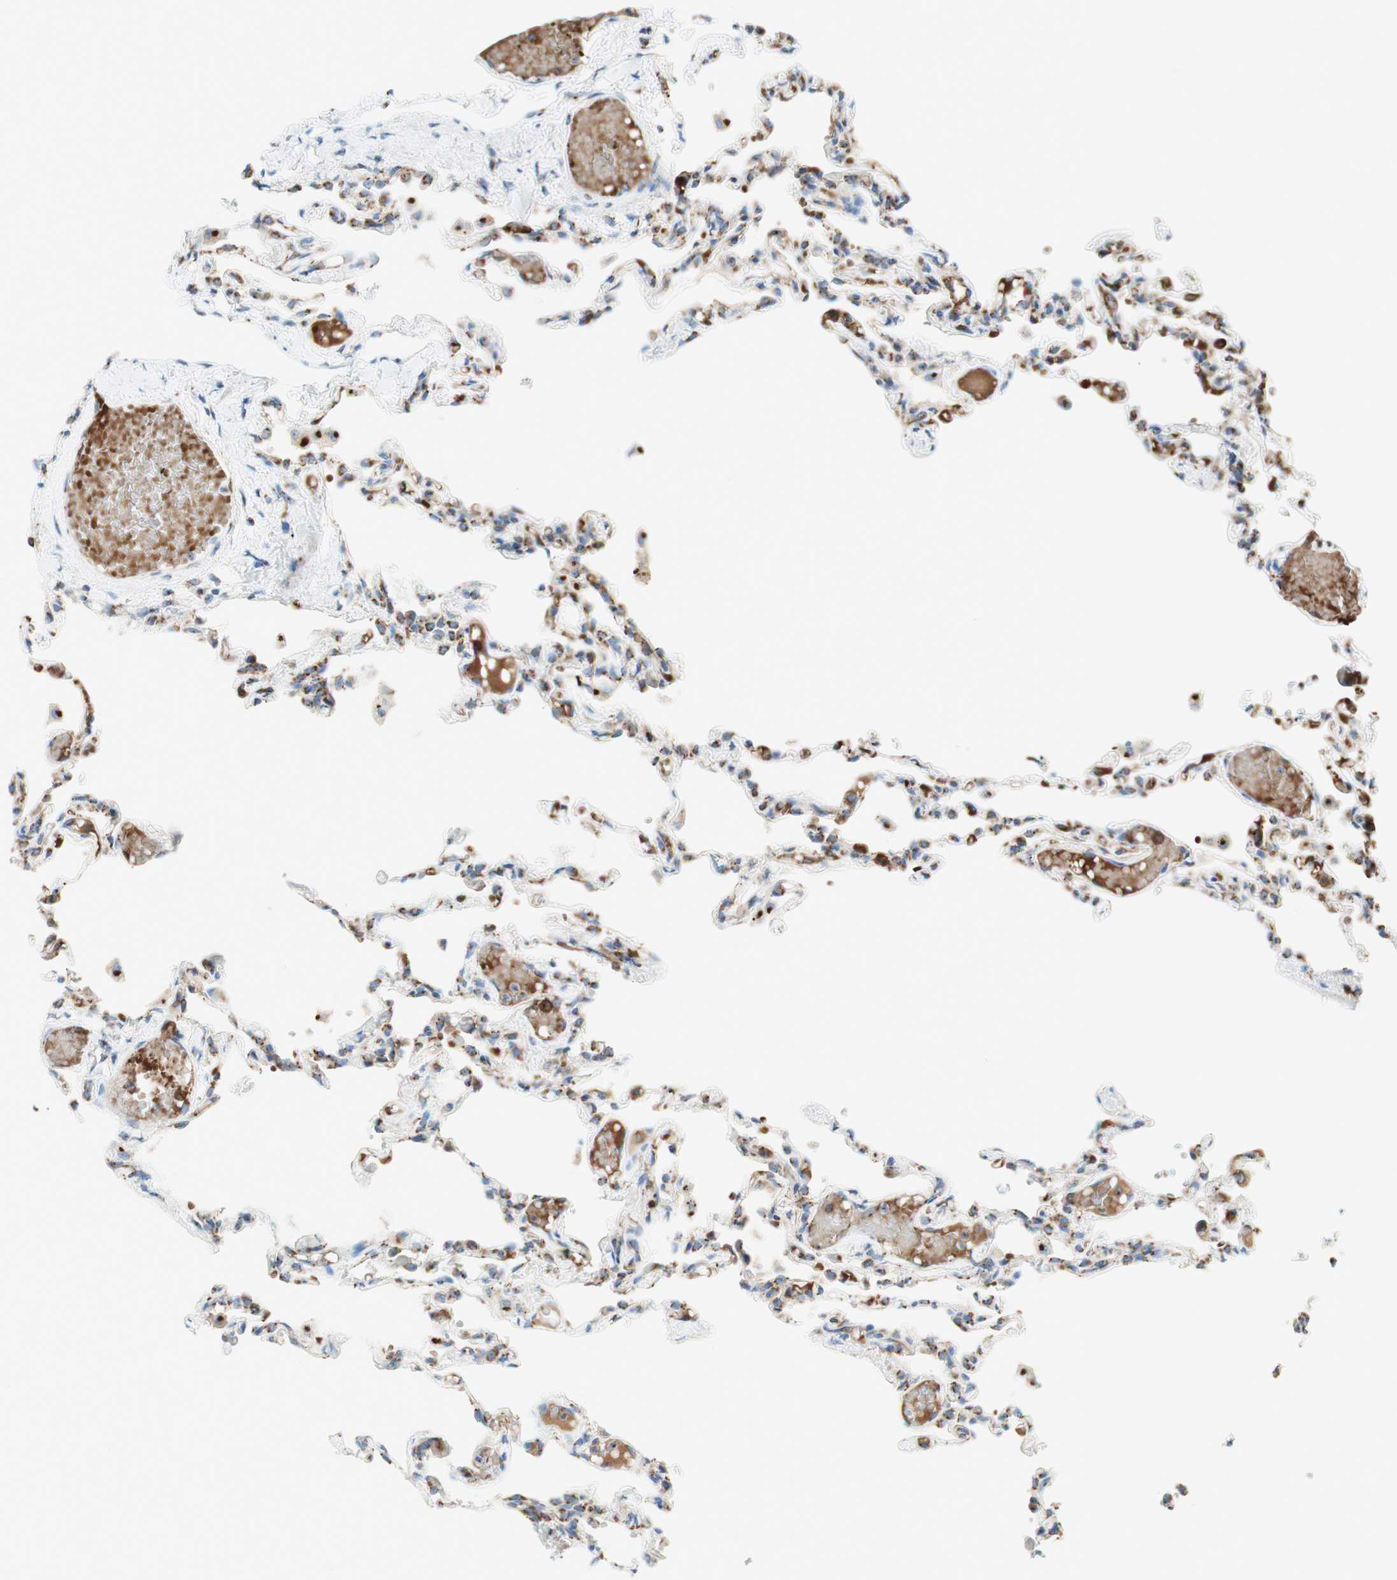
{"staining": {"intensity": "strong", "quantity": "25%-75%", "location": "cytoplasmic/membranous"}, "tissue": "lung", "cell_type": "Alveolar cells", "image_type": "normal", "snomed": [{"axis": "morphology", "description": "Normal tissue, NOS"}, {"axis": "topography", "description": "Lung"}], "caption": "Immunohistochemistry (IHC) of benign human lung shows high levels of strong cytoplasmic/membranous expression in about 25%-75% of alveolar cells.", "gene": "GOLGB1", "patient": {"sex": "male", "age": 21}}